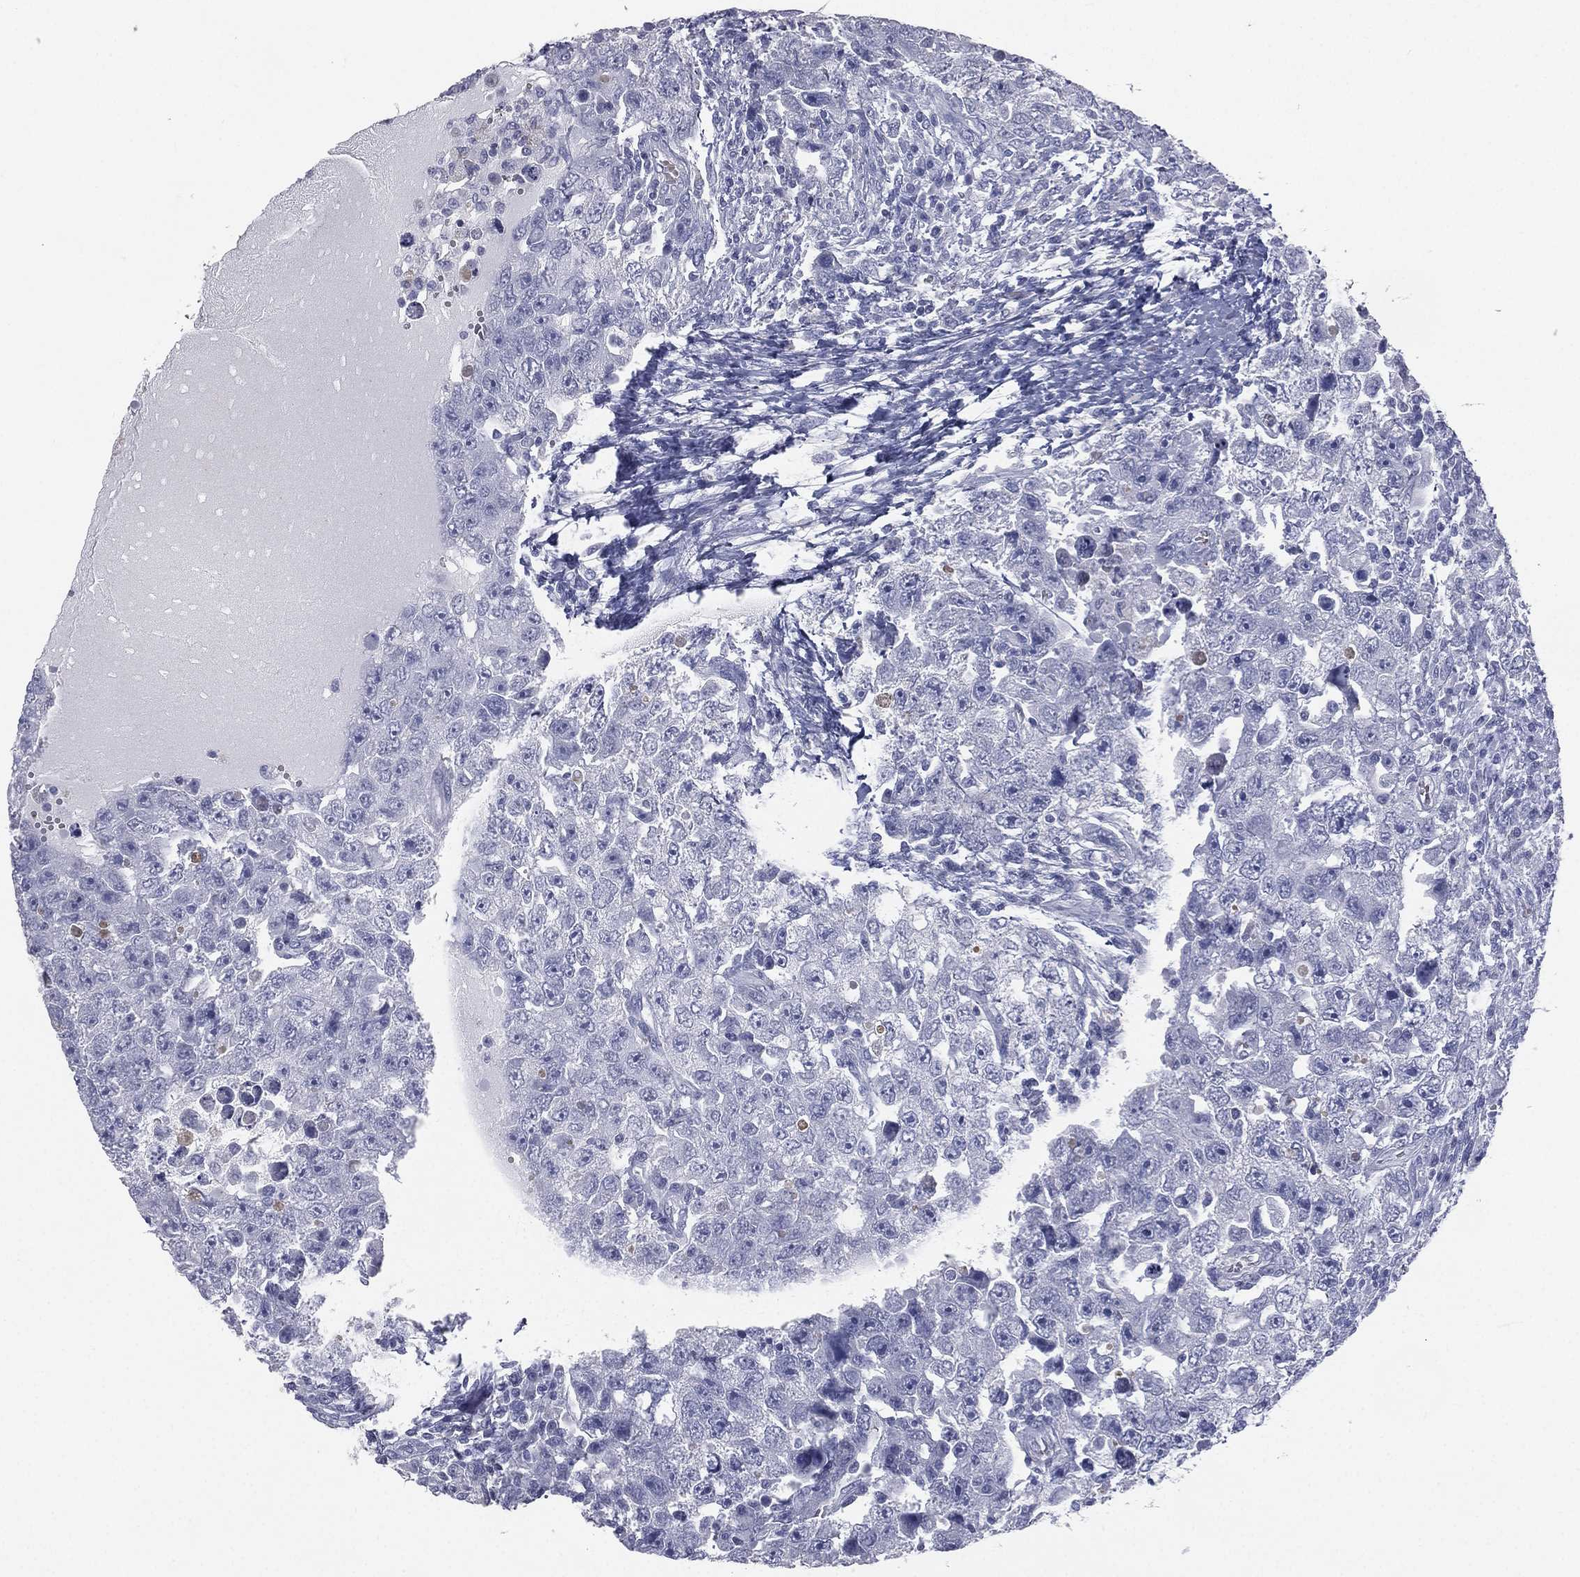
{"staining": {"intensity": "negative", "quantity": "none", "location": "none"}, "tissue": "testis cancer", "cell_type": "Tumor cells", "image_type": "cancer", "snomed": [{"axis": "morphology", "description": "Carcinoma, Embryonal, NOS"}, {"axis": "topography", "description": "Testis"}], "caption": "Human testis cancer (embryonal carcinoma) stained for a protein using immunohistochemistry exhibits no positivity in tumor cells.", "gene": "ESX1", "patient": {"sex": "male", "age": 26}}